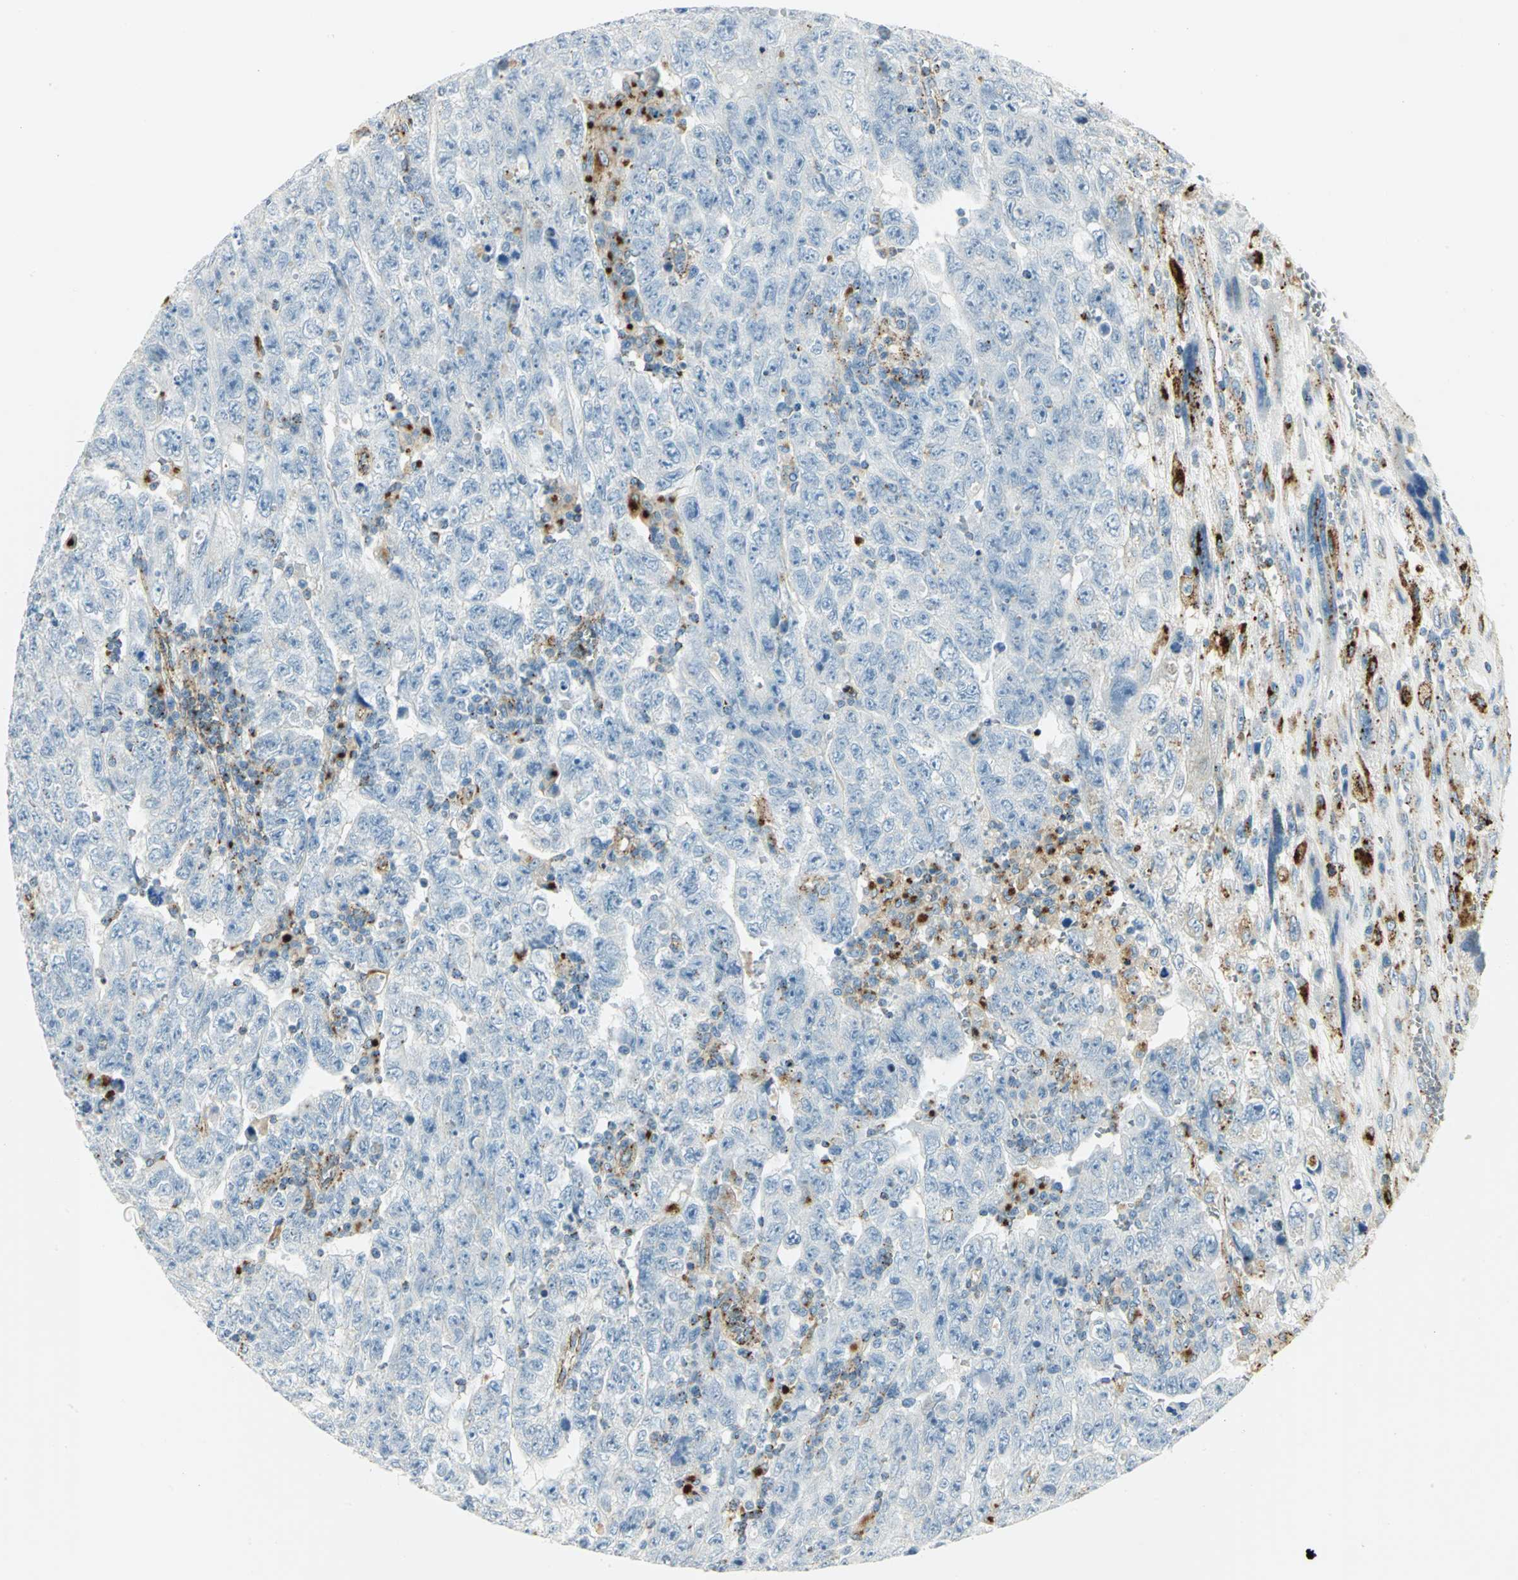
{"staining": {"intensity": "negative", "quantity": "none", "location": "none"}, "tissue": "testis cancer", "cell_type": "Tumor cells", "image_type": "cancer", "snomed": [{"axis": "morphology", "description": "Carcinoma, Embryonal, NOS"}, {"axis": "topography", "description": "Testis"}], "caption": "The histopathology image shows no staining of tumor cells in testis cancer (embryonal carcinoma). Brightfield microscopy of immunohistochemistry (IHC) stained with DAB (brown) and hematoxylin (blue), captured at high magnification.", "gene": "ARSA", "patient": {"sex": "male", "age": 28}}